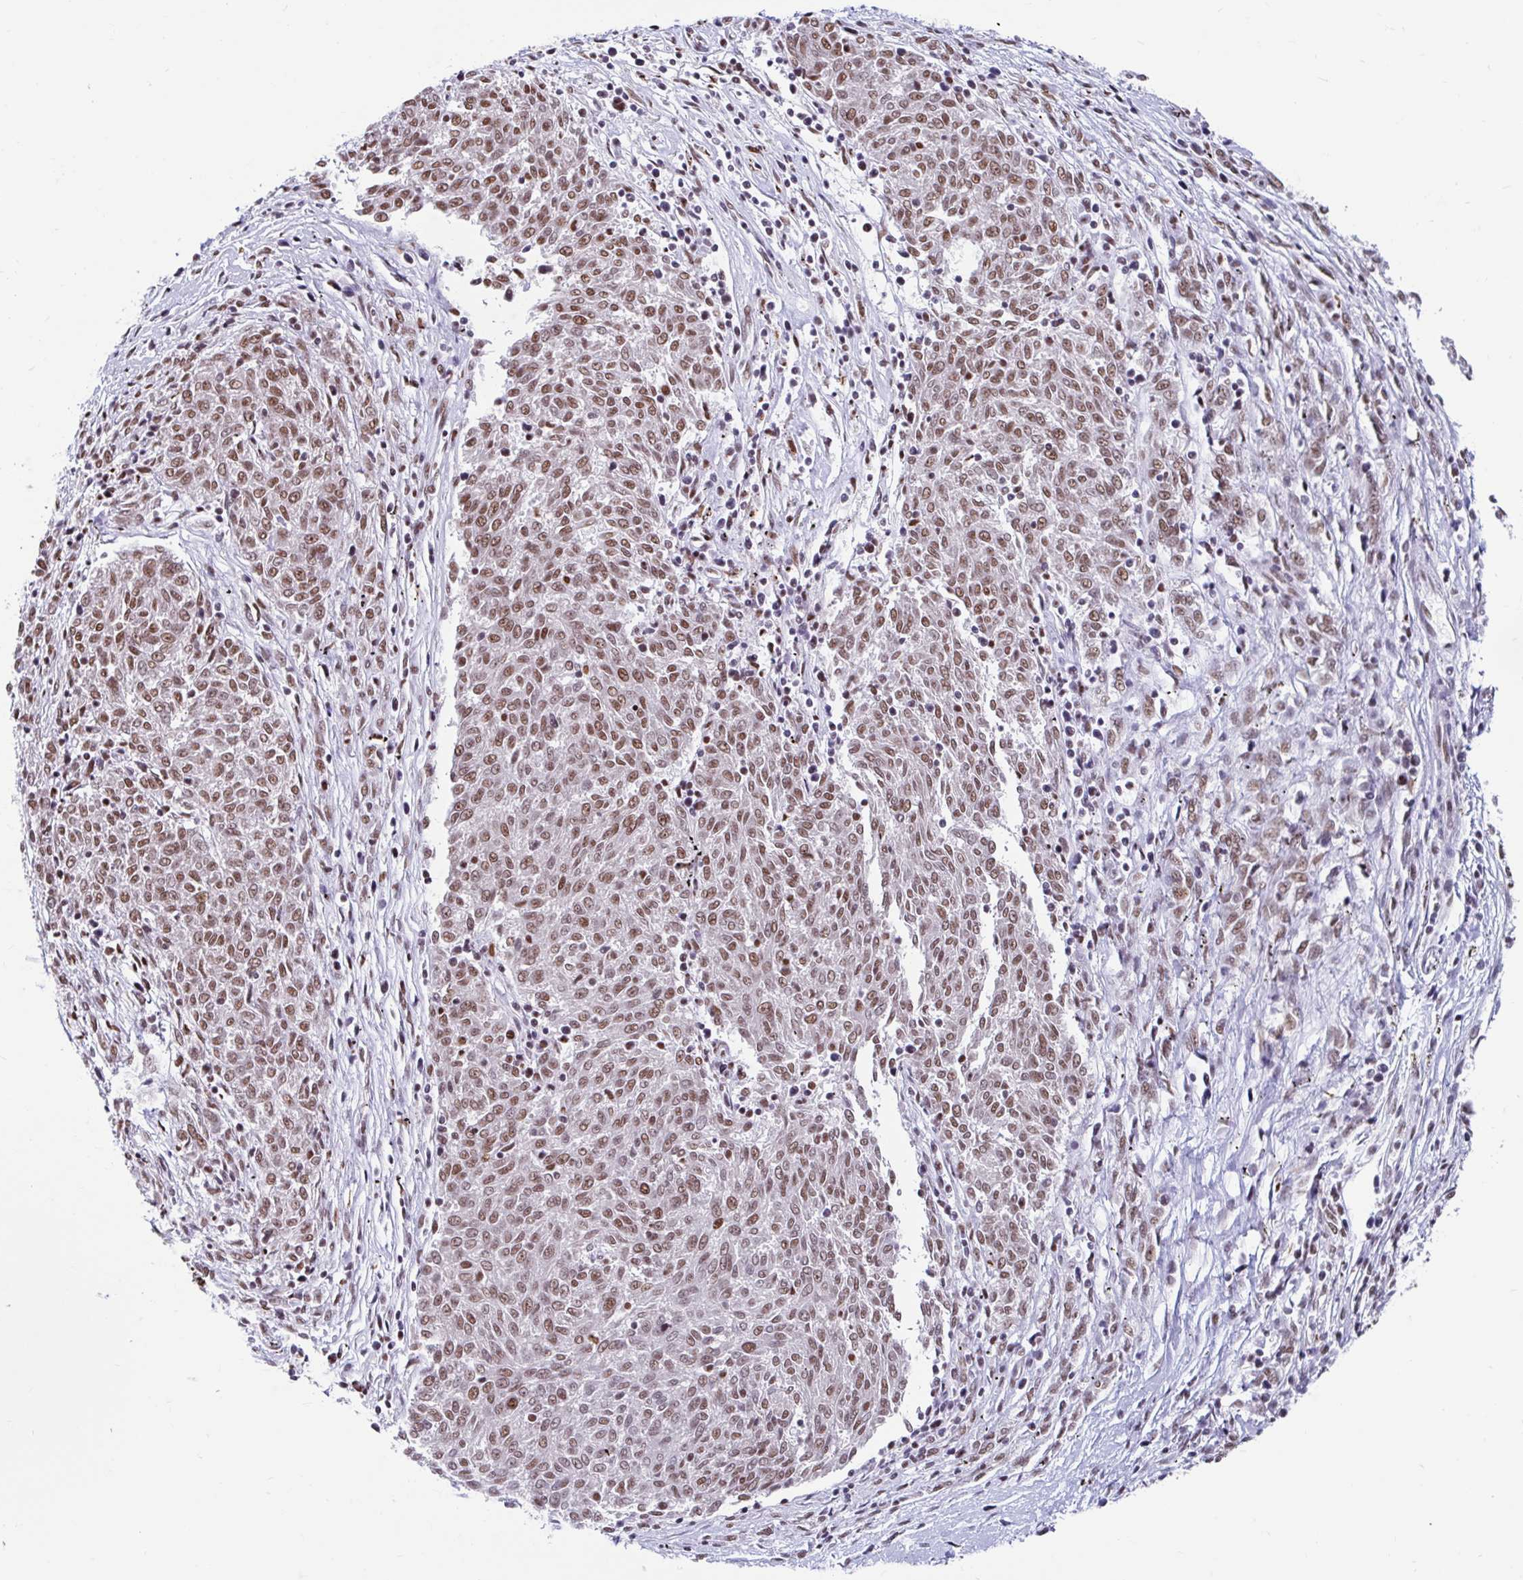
{"staining": {"intensity": "moderate", "quantity": ">75%", "location": "nuclear"}, "tissue": "melanoma", "cell_type": "Tumor cells", "image_type": "cancer", "snomed": [{"axis": "morphology", "description": "Malignant melanoma, NOS"}, {"axis": "topography", "description": "Skin"}], "caption": "Protein expression analysis of human malignant melanoma reveals moderate nuclear expression in about >75% of tumor cells. (DAB IHC with brightfield microscopy, high magnification).", "gene": "KHDRBS1", "patient": {"sex": "female", "age": 72}}